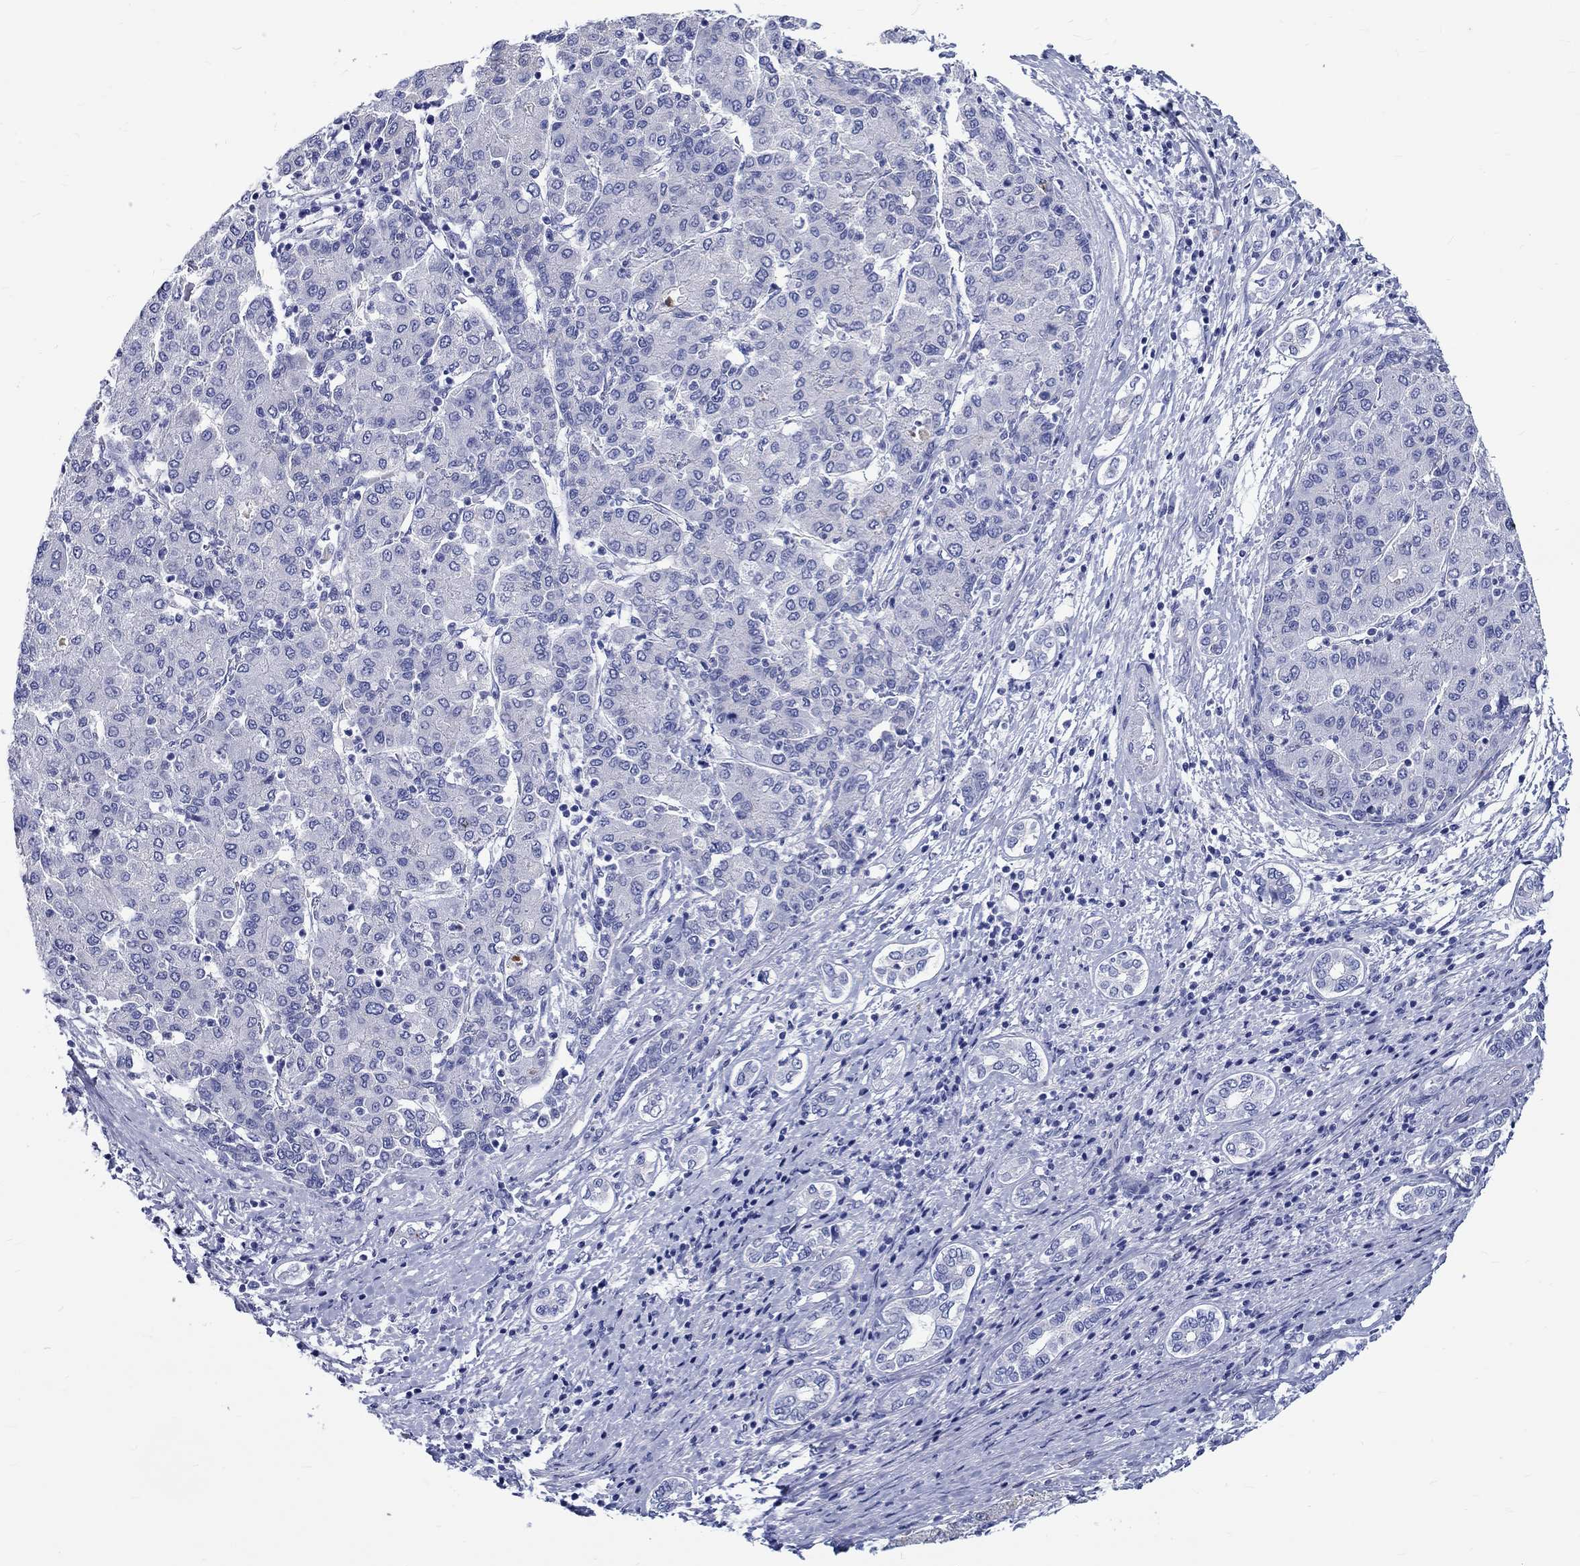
{"staining": {"intensity": "negative", "quantity": "none", "location": "none"}, "tissue": "liver cancer", "cell_type": "Tumor cells", "image_type": "cancer", "snomed": [{"axis": "morphology", "description": "Carcinoma, Hepatocellular, NOS"}, {"axis": "topography", "description": "Liver"}], "caption": "This is an IHC photomicrograph of liver hepatocellular carcinoma. There is no positivity in tumor cells.", "gene": "SH2D7", "patient": {"sex": "male", "age": 65}}